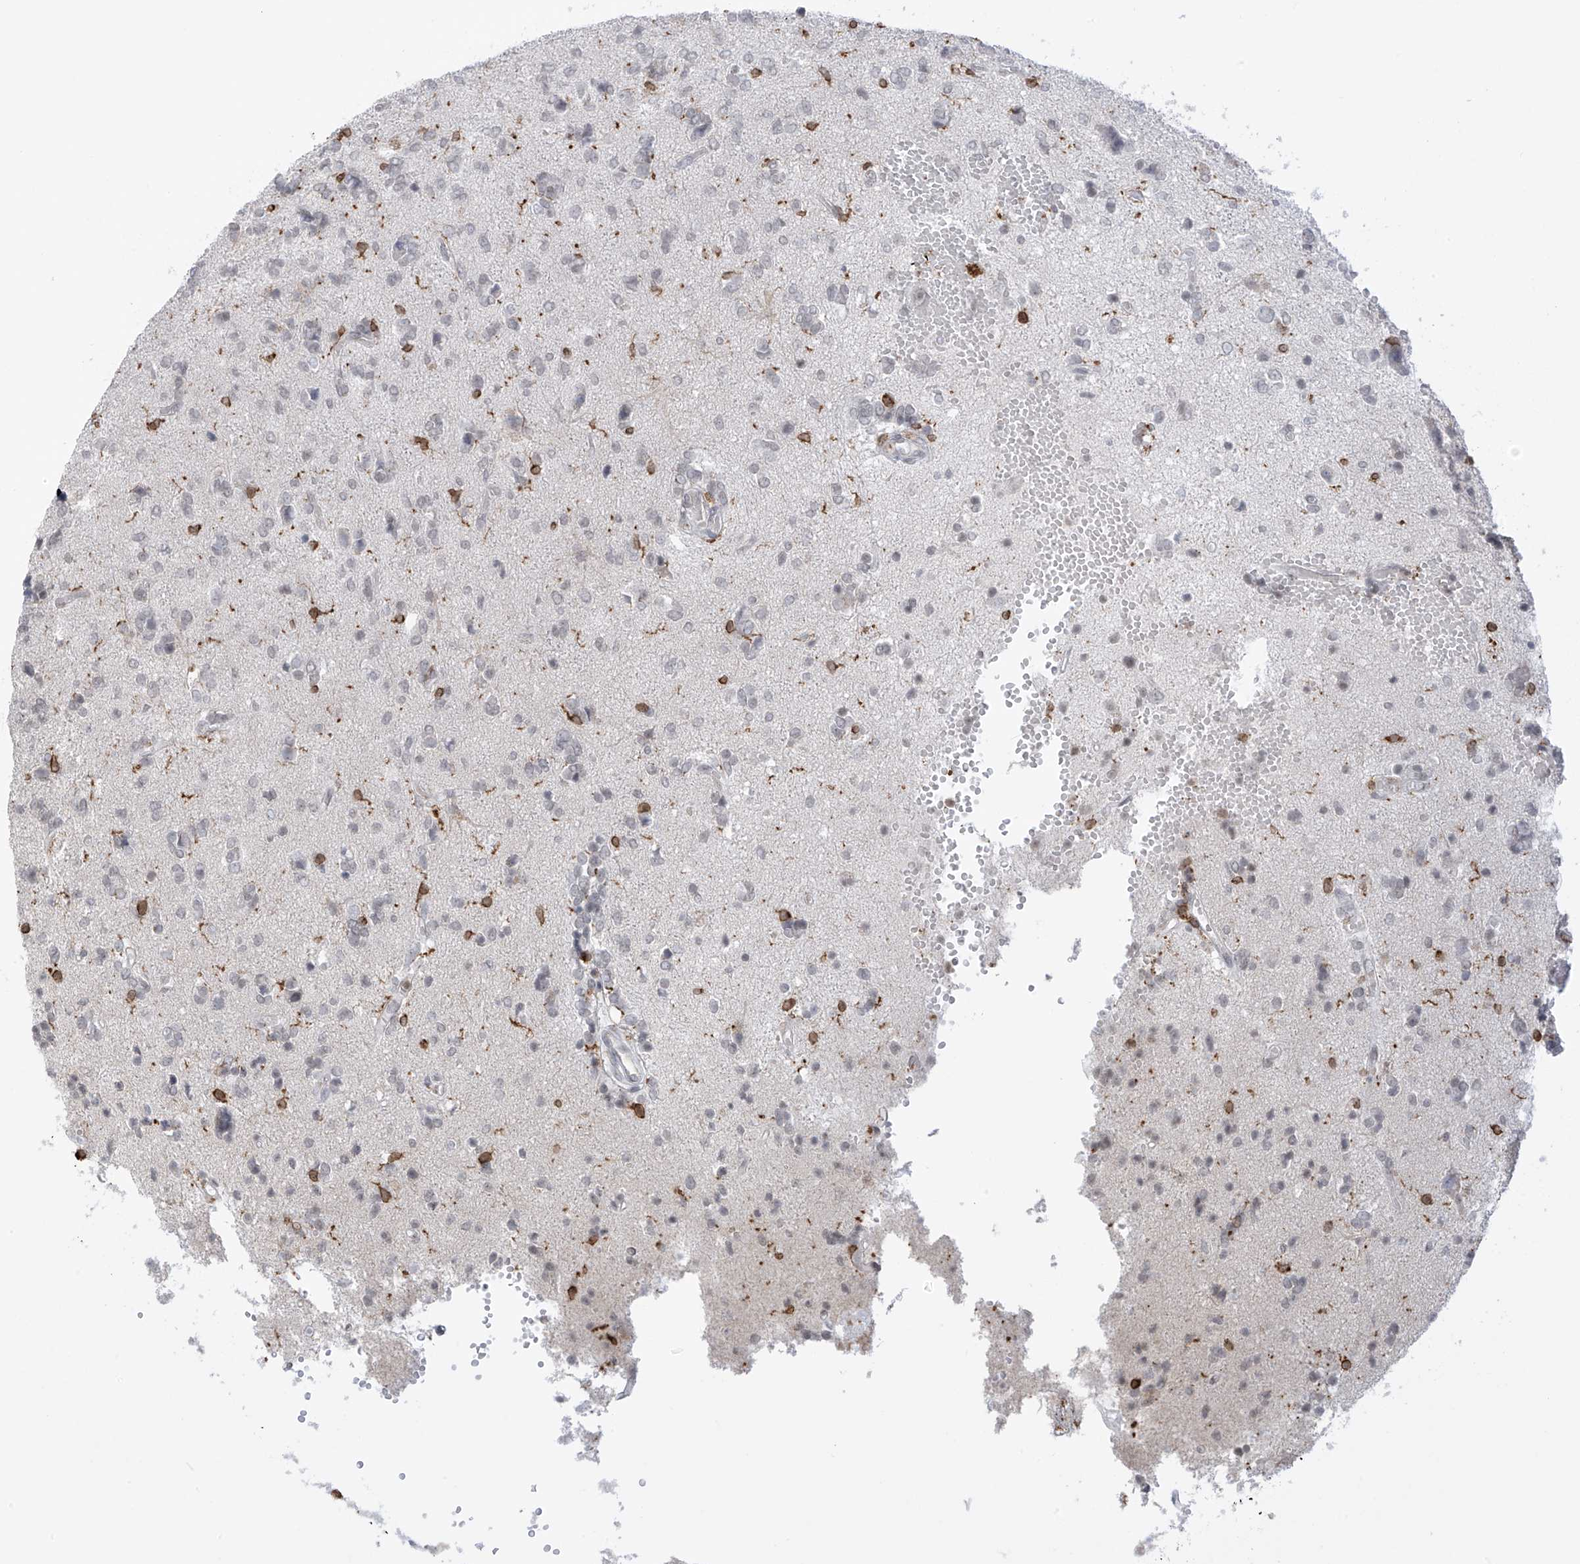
{"staining": {"intensity": "negative", "quantity": "none", "location": "none"}, "tissue": "glioma", "cell_type": "Tumor cells", "image_type": "cancer", "snomed": [{"axis": "morphology", "description": "Glioma, malignant, High grade"}, {"axis": "topography", "description": "Brain"}], "caption": "Immunohistochemistry (IHC) micrograph of neoplastic tissue: high-grade glioma (malignant) stained with DAB (3,3'-diaminobenzidine) shows no significant protein staining in tumor cells.", "gene": "TBXAS1", "patient": {"sex": "female", "age": 59}}